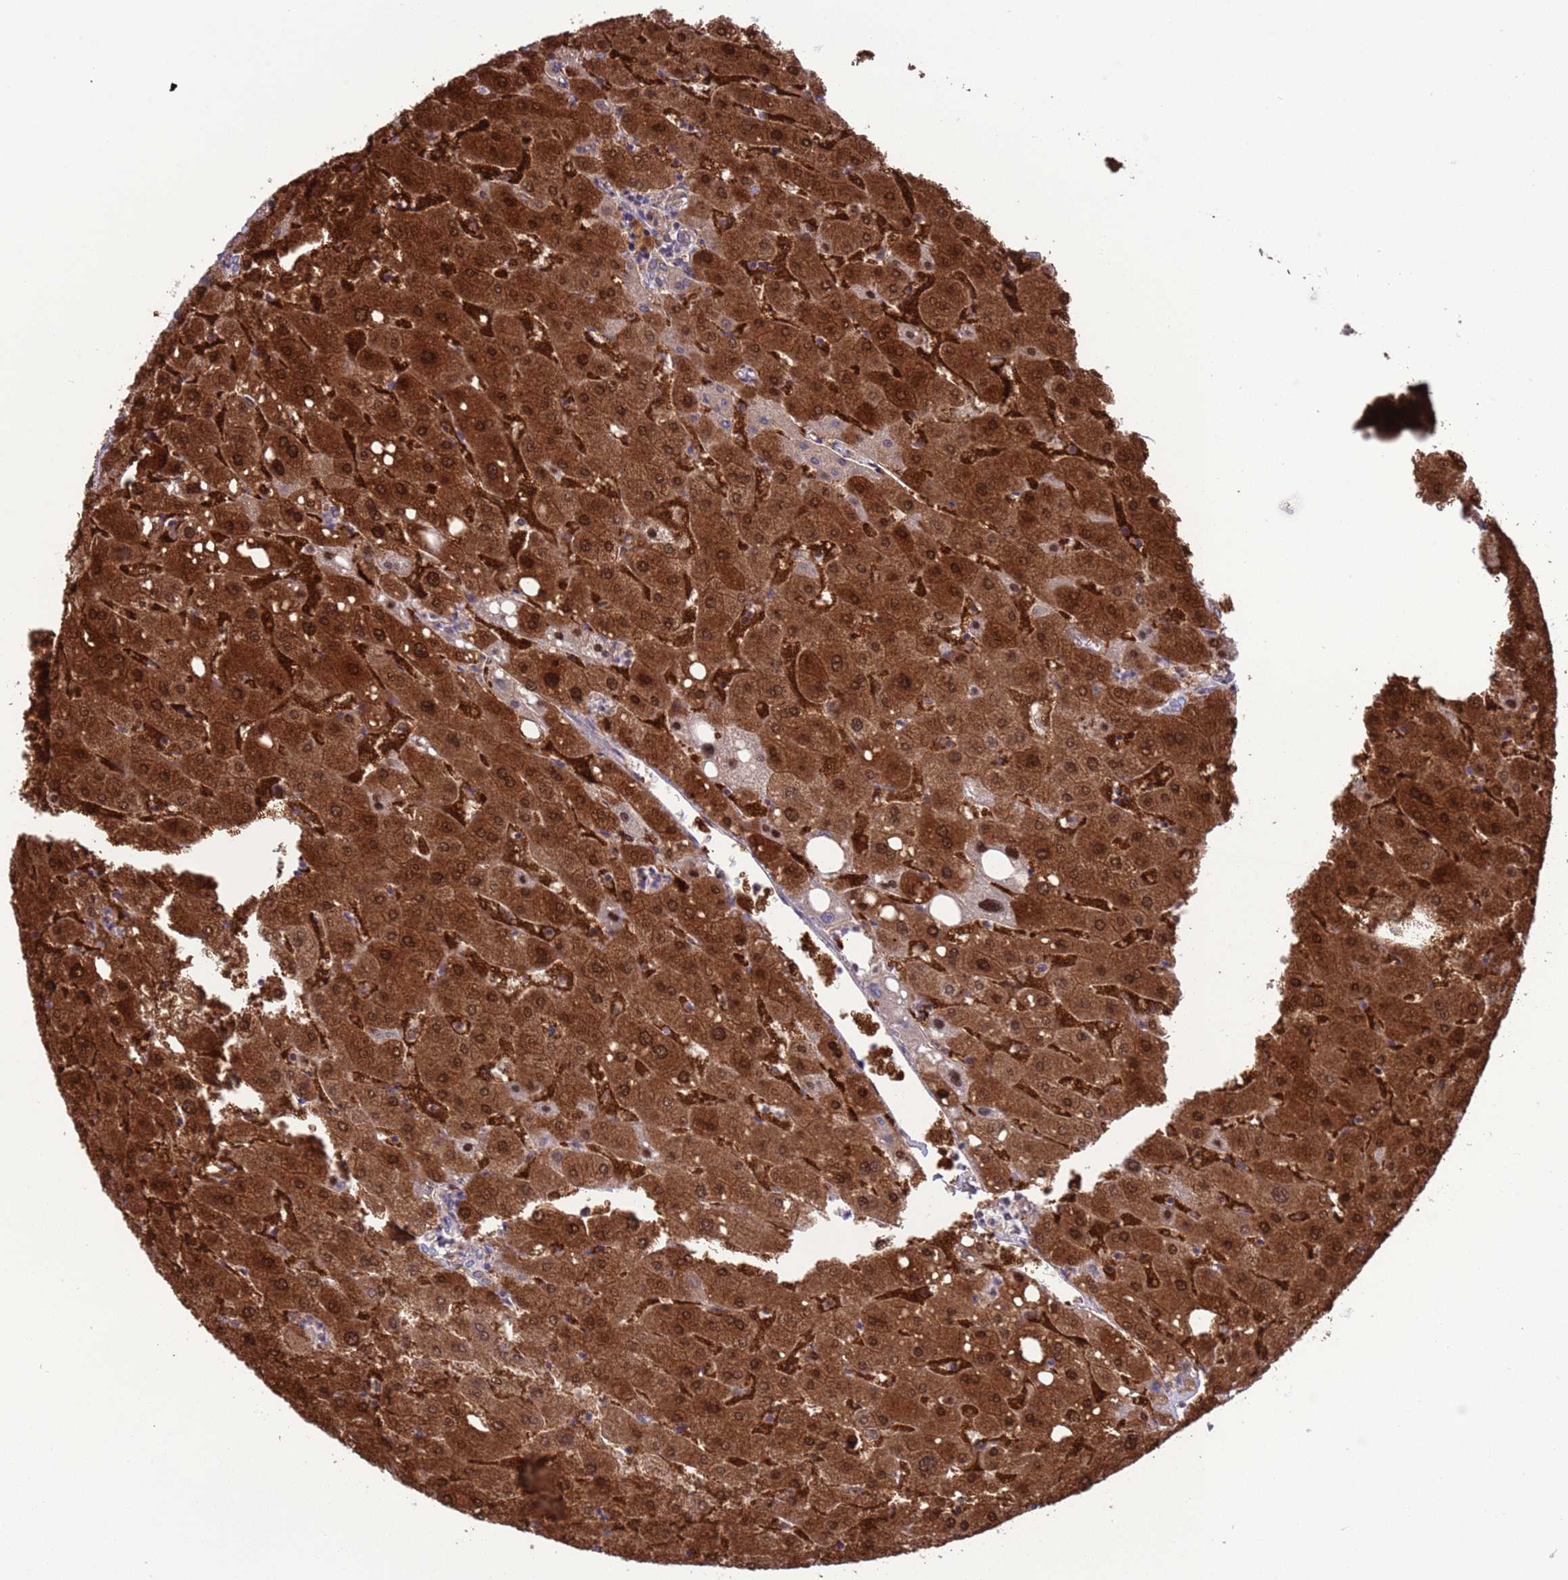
{"staining": {"intensity": "negative", "quantity": "none", "location": "none"}, "tissue": "liver", "cell_type": "Cholangiocytes", "image_type": "normal", "snomed": [{"axis": "morphology", "description": "Normal tissue, NOS"}, {"axis": "topography", "description": "Liver"}], "caption": "Cholangiocytes show no significant positivity in benign liver. (Stains: DAB immunohistochemistry (IHC) with hematoxylin counter stain, Microscopy: brightfield microscopy at high magnification).", "gene": "GSTM1", "patient": {"sex": "male", "age": 67}}